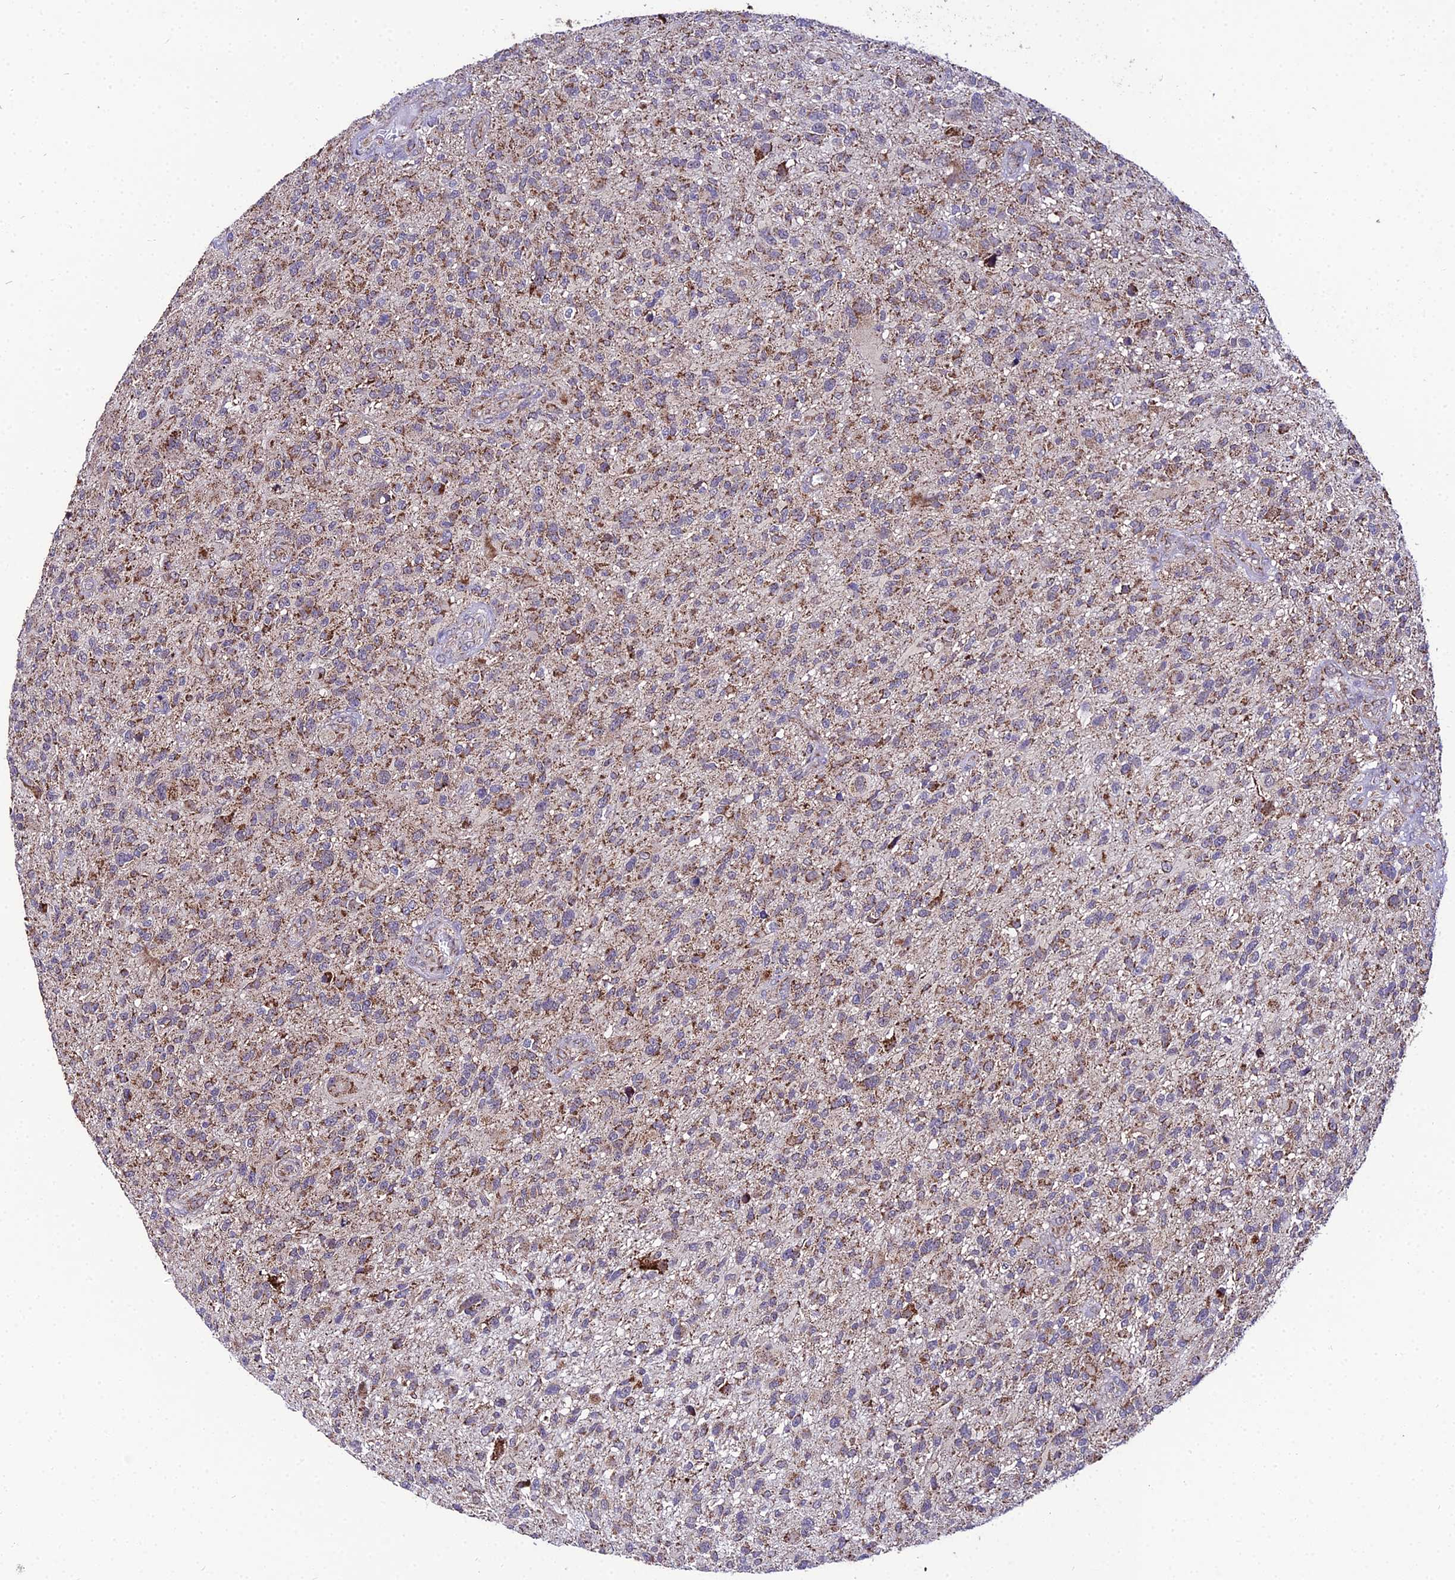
{"staining": {"intensity": "moderate", "quantity": "25%-75%", "location": "cytoplasmic/membranous"}, "tissue": "glioma", "cell_type": "Tumor cells", "image_type": "cancer", "snomed": [{"axis": "morphology", "description": "Glioma, malignant, High grade"}, {"axis": "topography", "description": "Brain"}], "caption": "Immunohistochemical staining of human malignant glioma (high-grade) demonstrates medium levels of moderate cytoplasmic/membranous expression in about 25%-75% of tumor cells.", "gene": "PSMD2", "patient": {"sex": "male", "age": 47}}